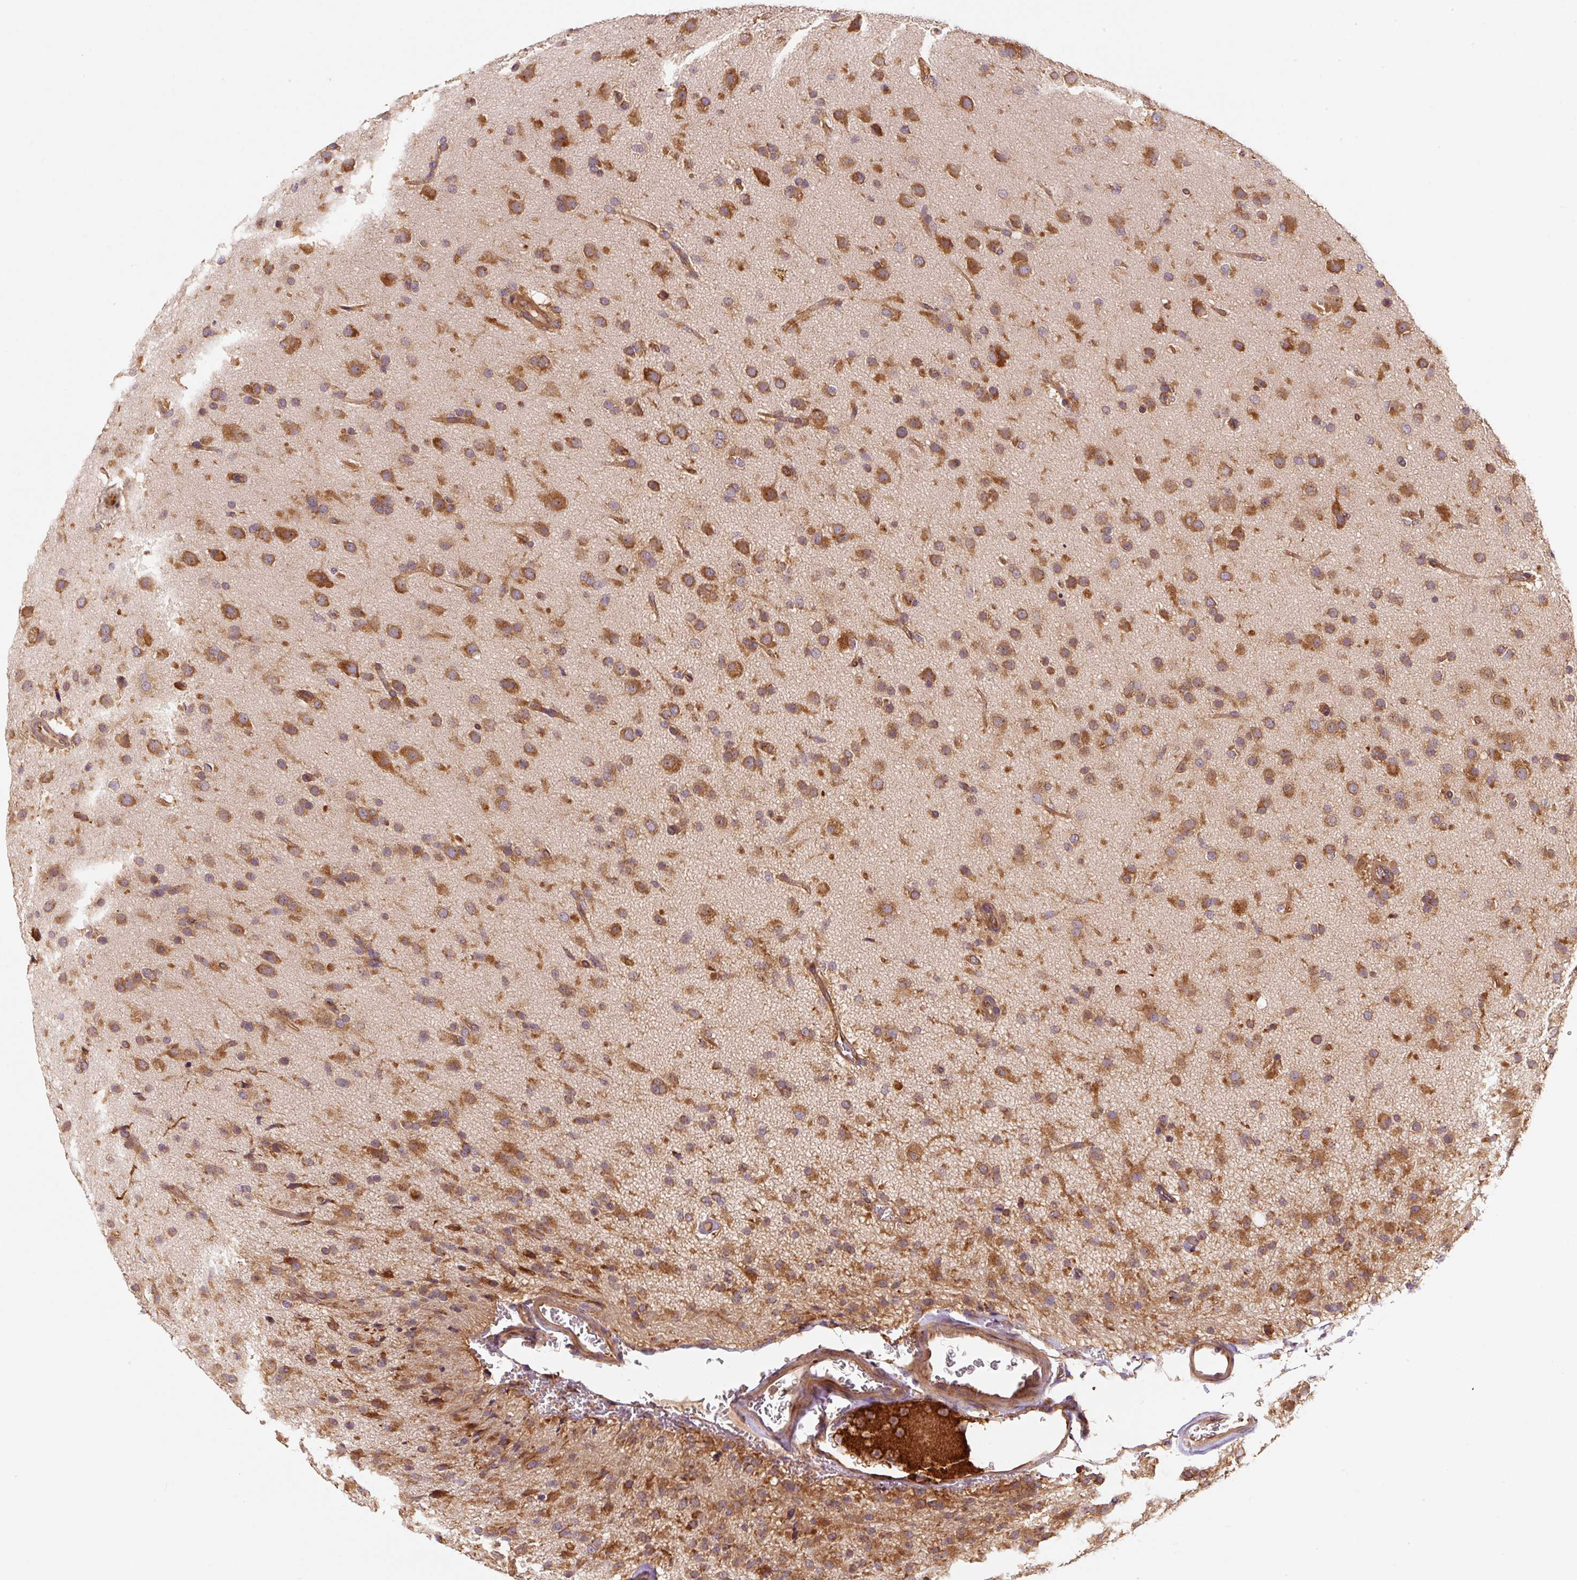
{"staining": {"intensity": "moderate", "quantity": ">75%", "location": "cytoplasmic/membranous"}, "tissue": "glioma", "cell_type": "Tumor cells", "image_type": "cancer", "snomed": [{"axis": "morphology", "description": "Glioma, malignant, Low grade"}, {"axis": "topography", "description": "Brain"}], "caption": "Immunohistochemical staining of glioma displays medium levels of moderate cytoplasmic/membranous positivity in approximately >75% of tumor cells.", "gene": "EIF2S2", "patient": {"sex": "male", "age": 65}}